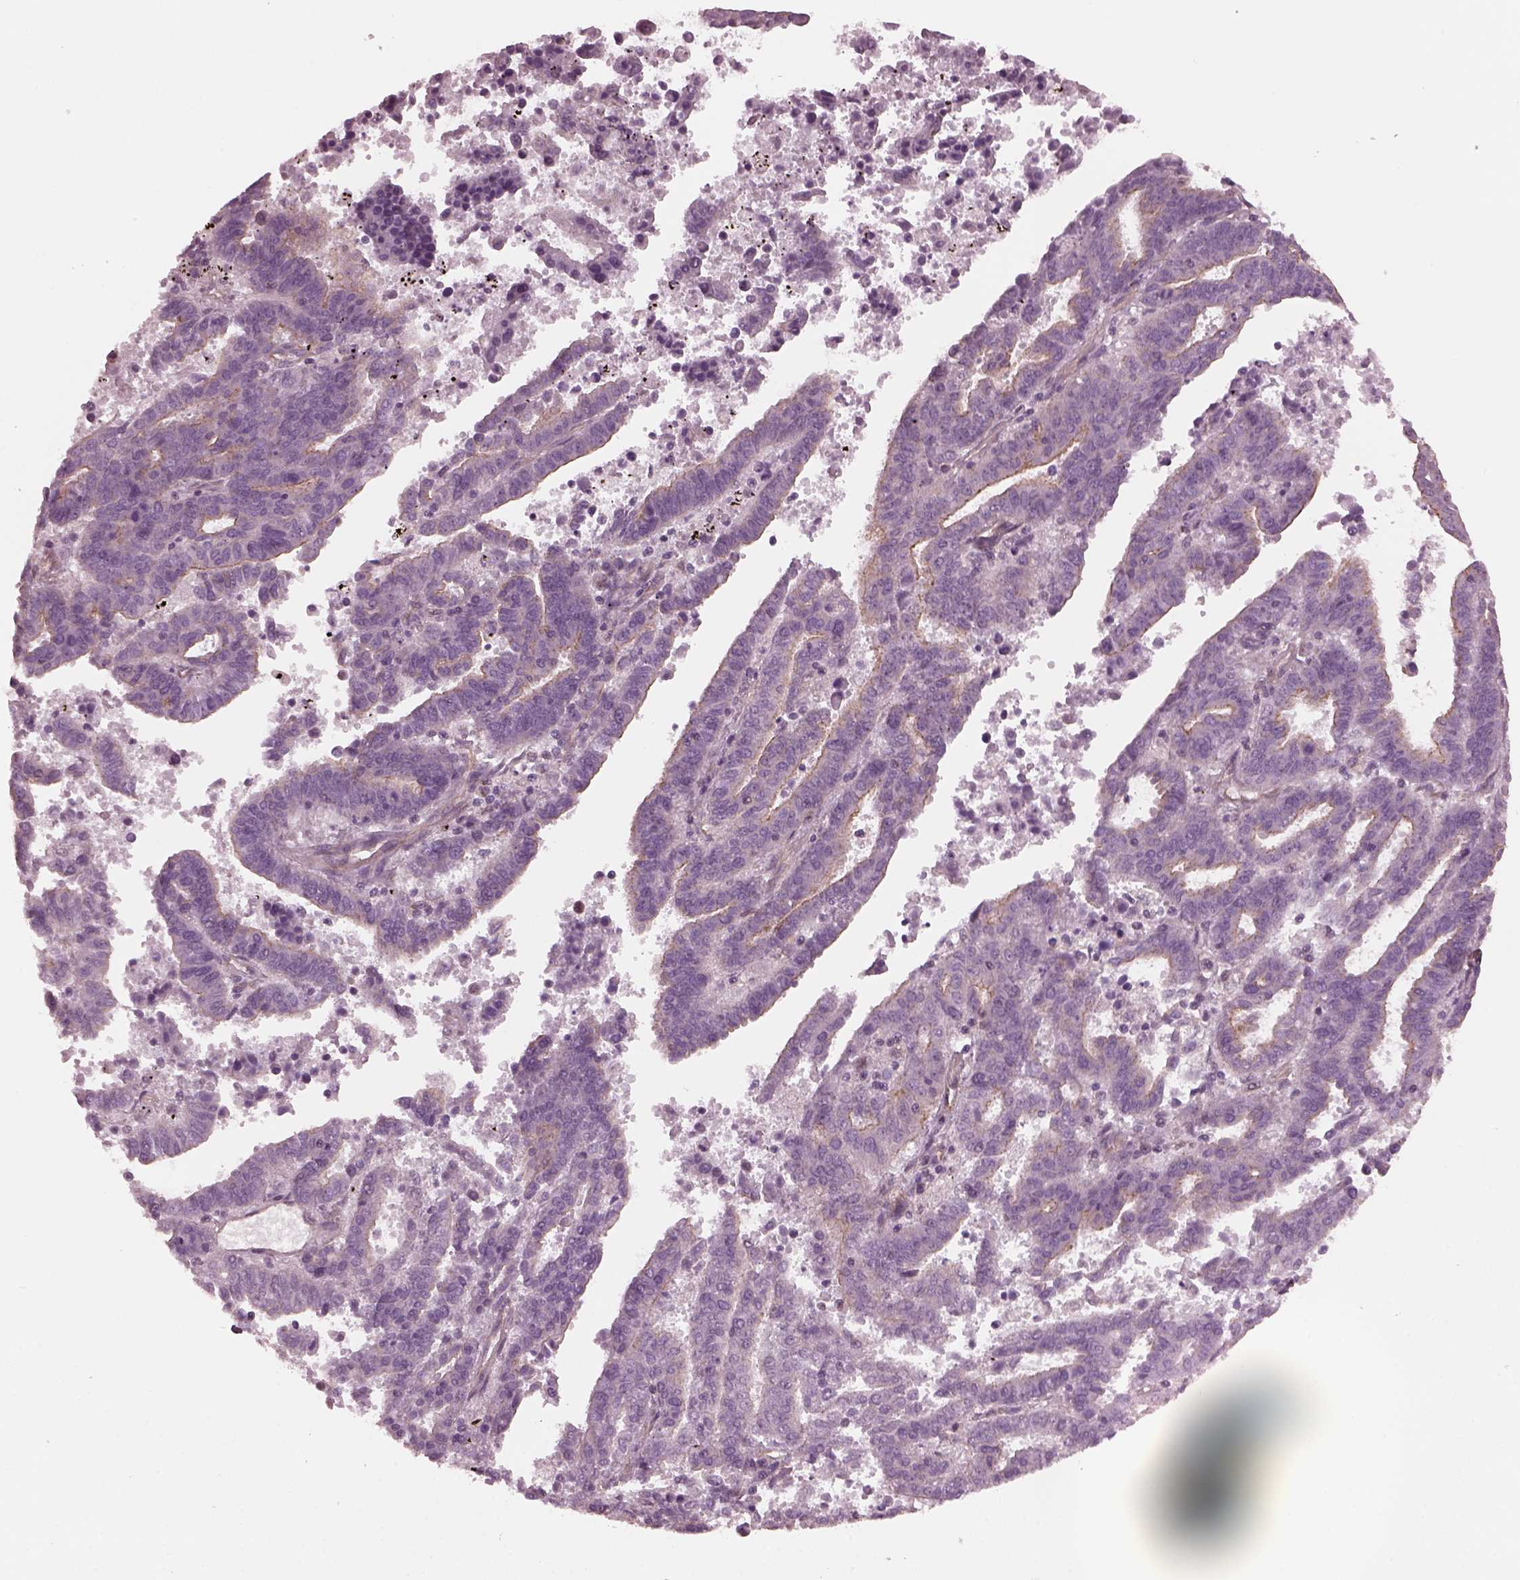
{"staining": {"intensity": "weak", "quantity": "25%-75%", "location": "cytoplasmic/membranous"}, "tissue": "endometrial cancer", "cell_type": "Tumor cells", "image_type": "cancer", "snomed": [{"axis": "morphology", "description": "Adenocarcinoma, NOS"}, {"axis": "topography", "description": "Uterus"}], "caption": "Endometrial cancer (adenocarcinoma) tissue reveals weak cytoplasmic/membranous positivity in approximately 25%-75% of tumor cells", "gene": "ODAD1", "patient": {"sex": "female", "age": 83}}